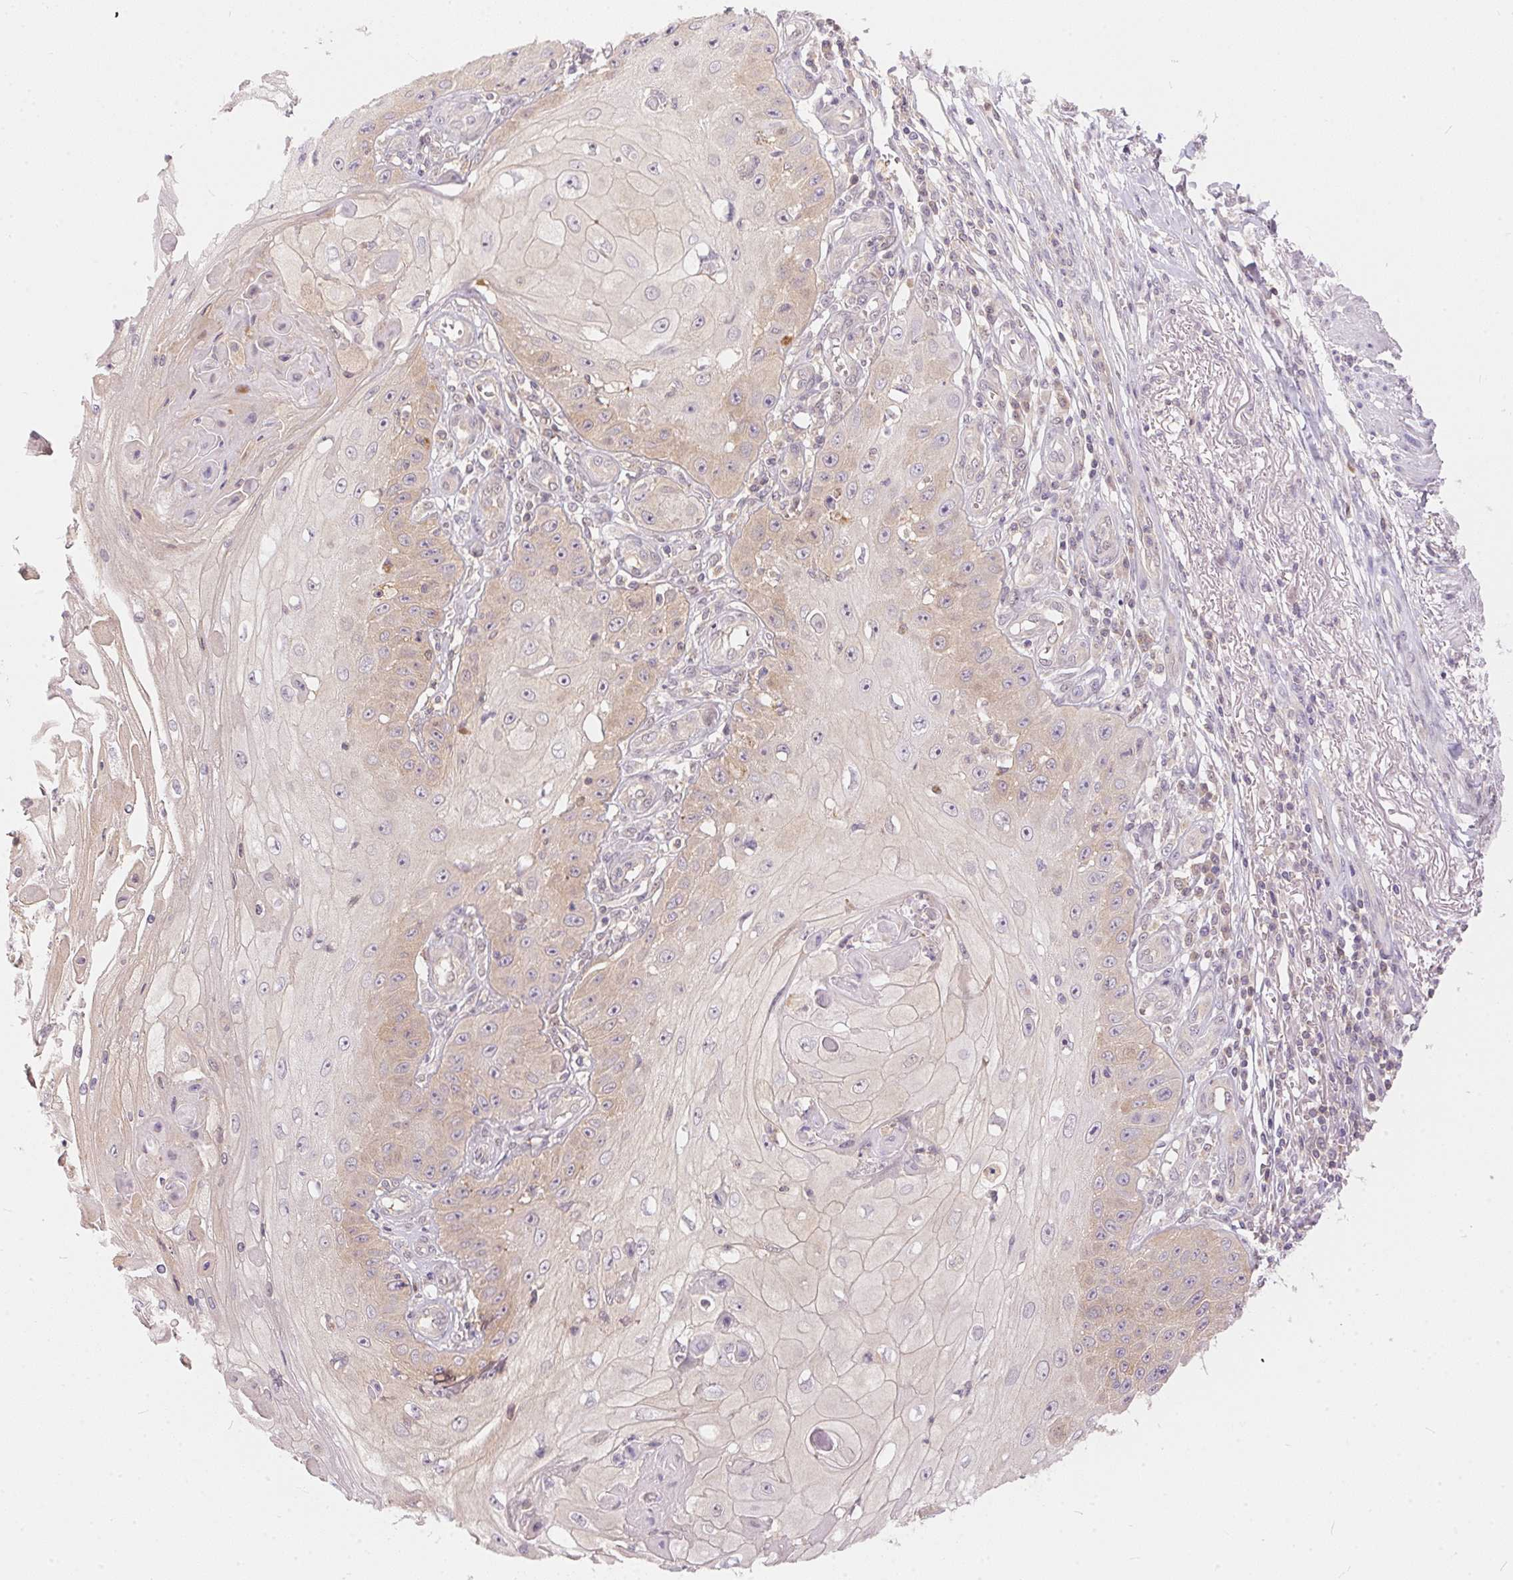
{"staining": {"intensity": "weak", "quantity": "25%-75%", "location": "cytoplasmic/membranous"}, "tissue": "skin cancer", "cell_type": "Tumor cells", "image_type": "cancer", "snomed": [{"axis": "morphology", "description": "Squamous cell carcinoma, NOS"}, {"axis": "topography", "description": "Skin"}], "caption": "This image demonstrates immunohistochemistry (IHC) staining of skin squamous cell carcinoma, with low weak cytoplasmic/membranous staining in about 25%-75% of tumor cells.", "gene": "BLMH", "patient": {"sex": "male", "age": 70}}